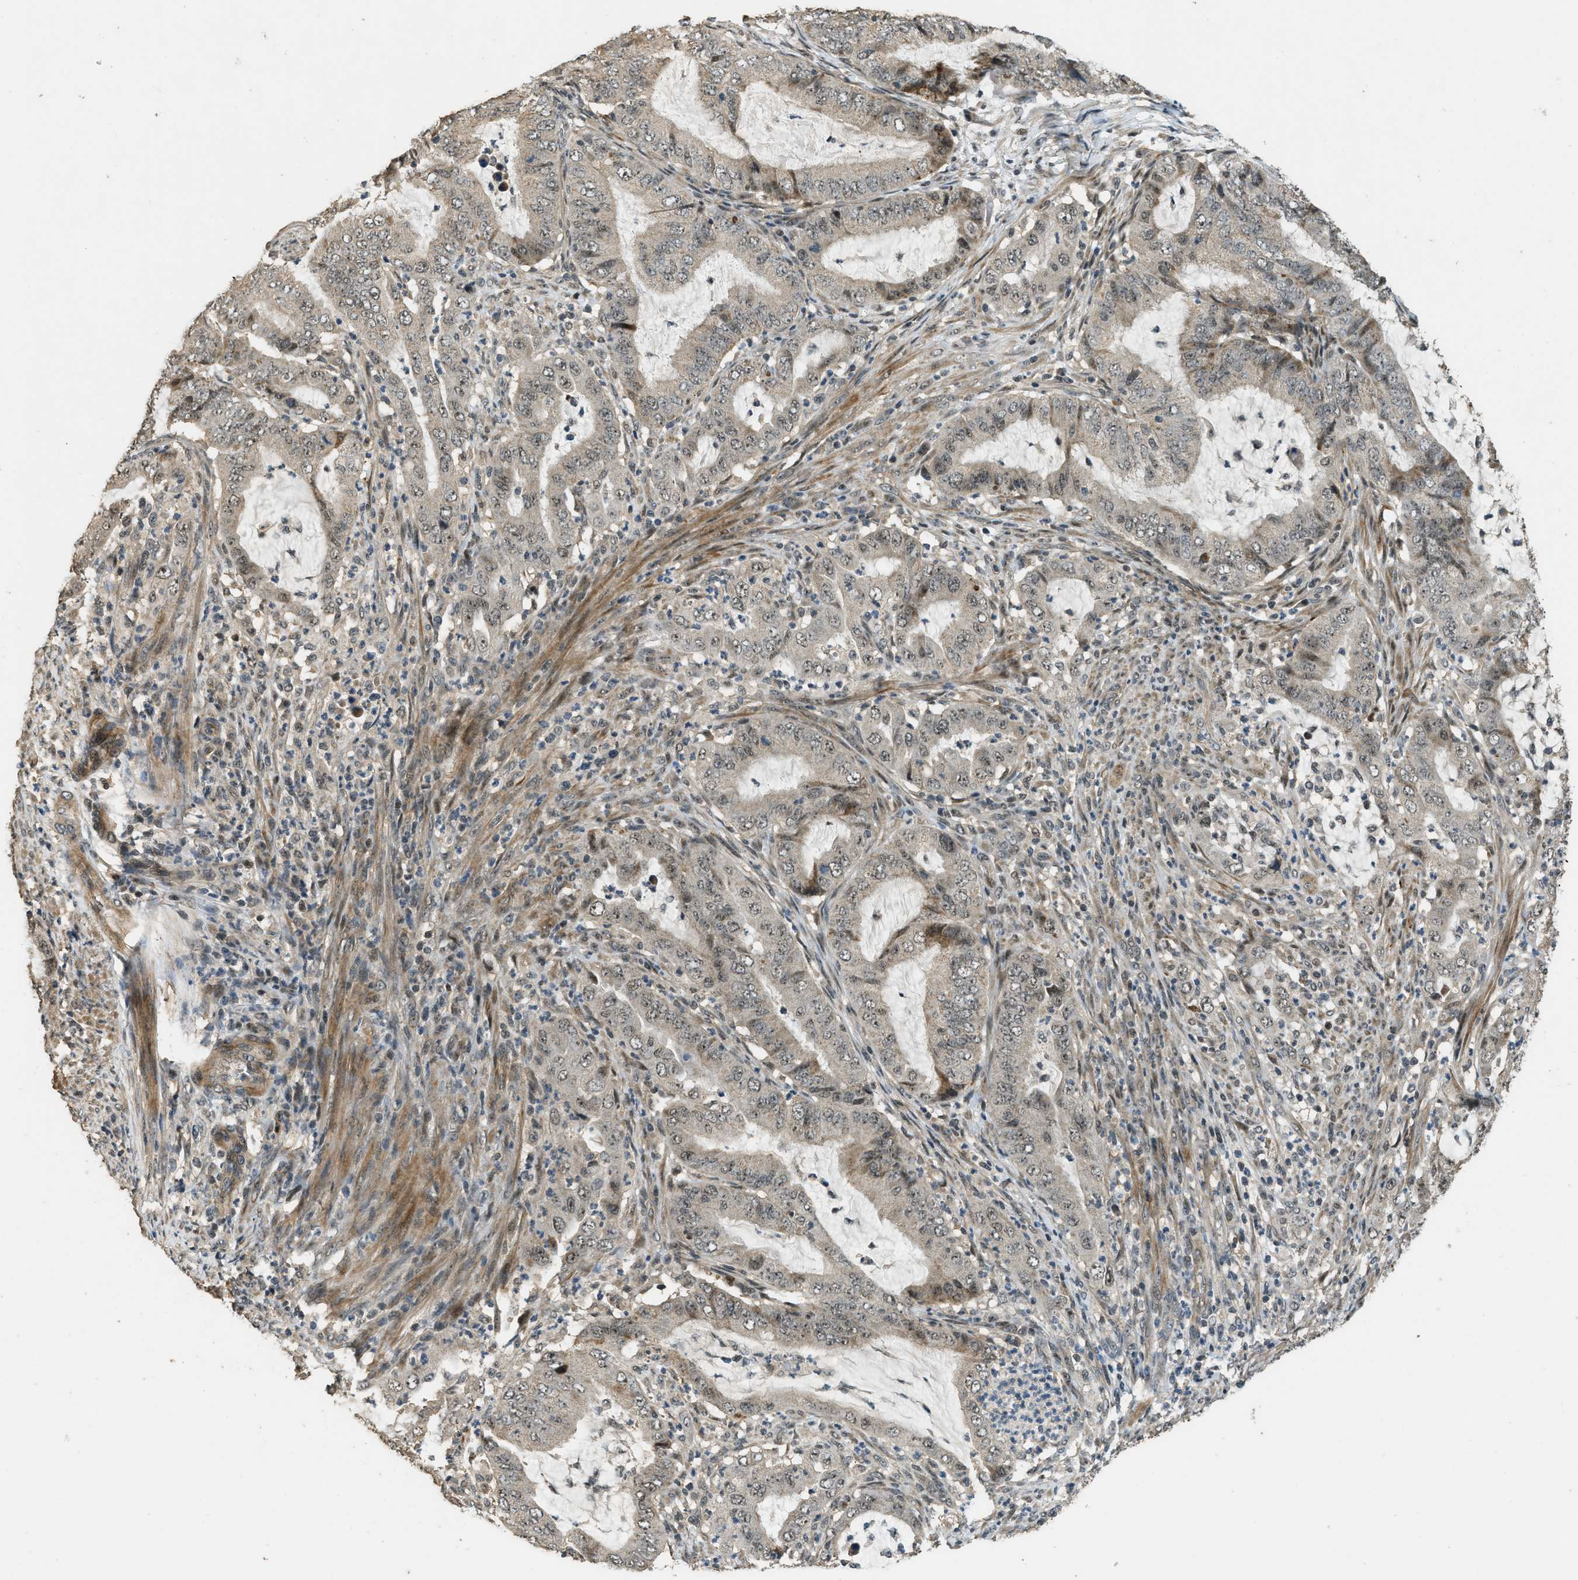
{"staining": {"intensity": "weak", "quantity": "25%-75%", "location": "nuclear"}, "tissue": "endometrial cancer", "cell_type": "Tumor cells", "image_type": "cancer", "snomed": [{"axis": "morphology", "description": "Adenocarcinoma, NOS"}, {"axis": "topography", "description": "Endometrium"}], "caption": "About 25%-75% of tumor cells in human endometrial cancer display weak nuclear protein staining as visualized by brown immunohistochemical staining.", "gene": "MED21", "patient": {"sex": "female", "age": 70}}